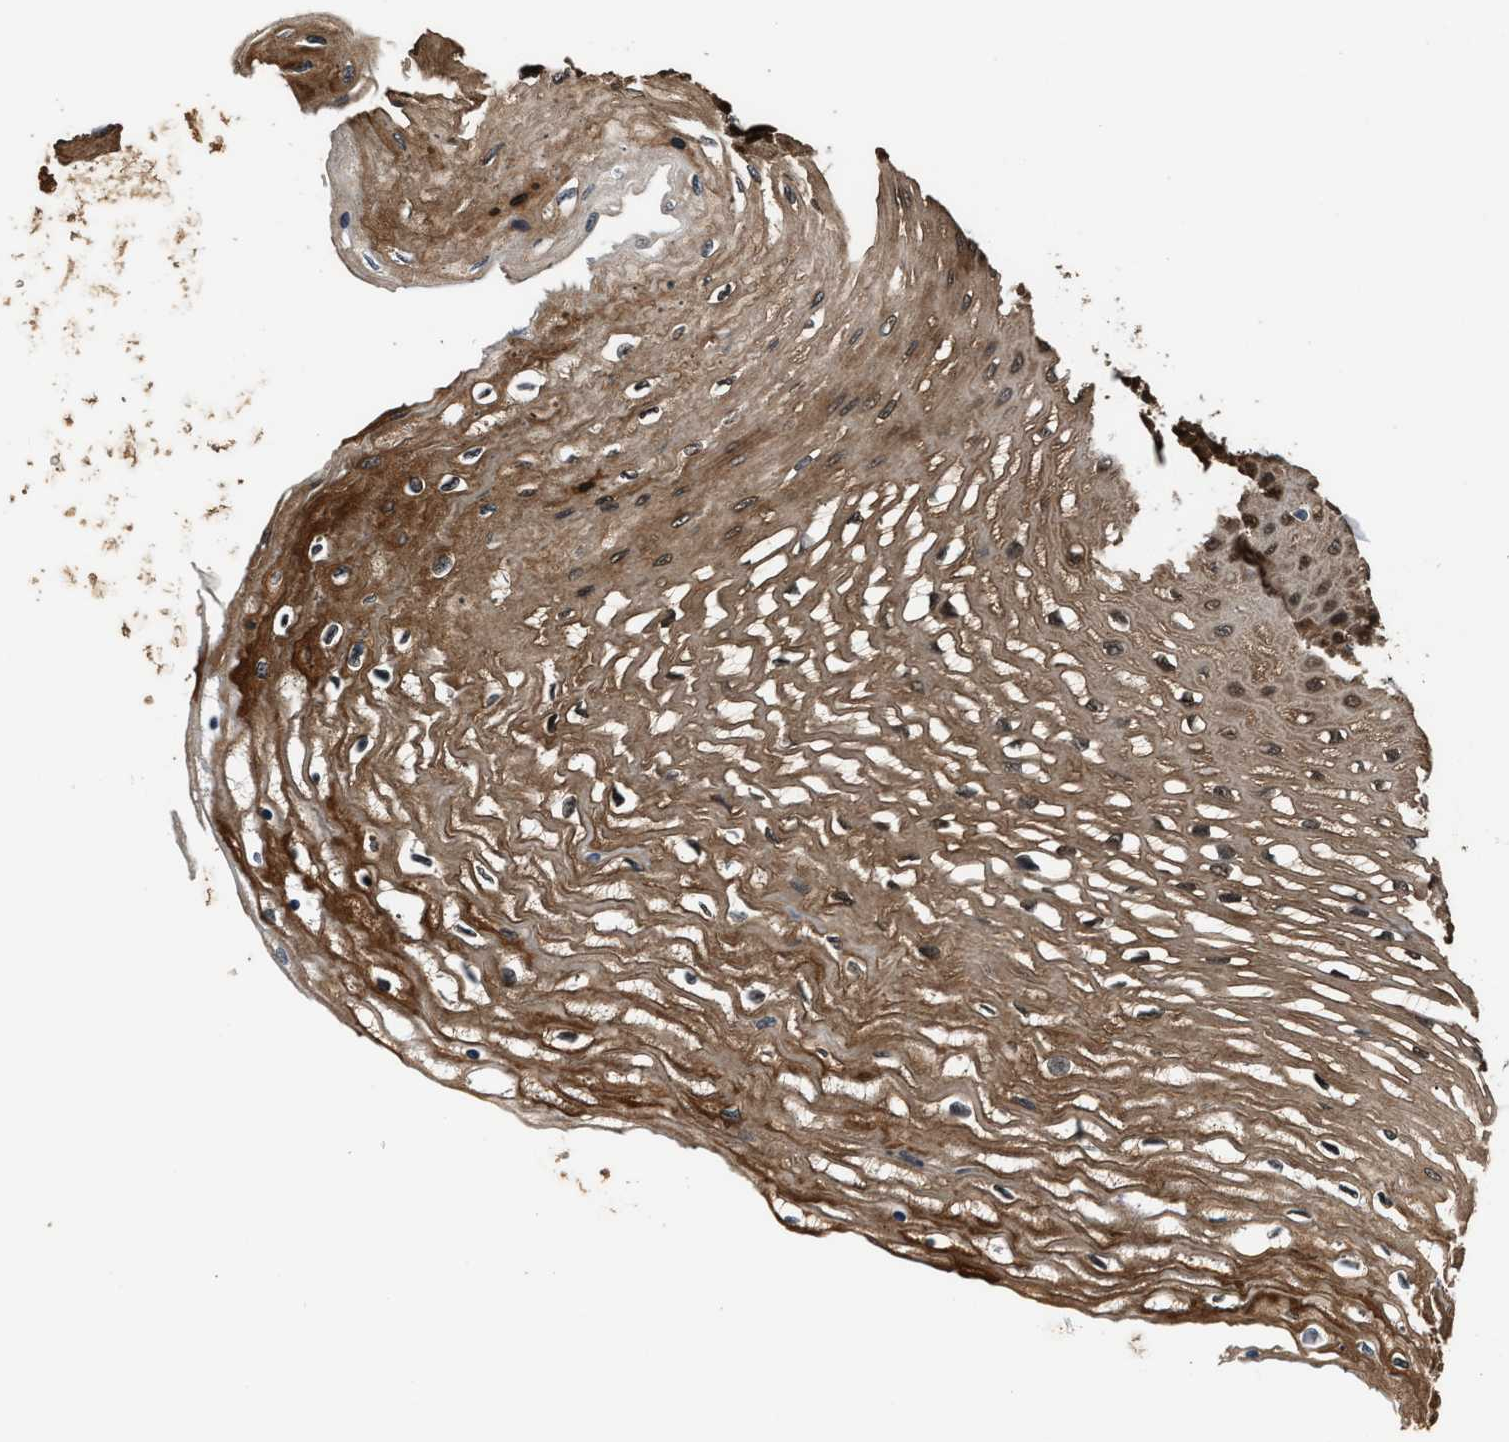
{"staining": {"intensity": "moderate", "quantity": ">75%", "location": "cytoplasmic/membranous,nuclear"}, "tissue": "esophagus", "cell_type": "Squamous epithelial cells", "image_type": "normal", "snomed": [{"axis": "morphology", "description": "Normal tissue, NOS"}, {"axis": "topography", "description": "Esophagus"}], "caption": "Immunohistochemical staining of unremarkable human esophagus displays medium levels of moderate cytoplasmic/membranous,nuclear expression in approximately >75% of squamous epithelial cells.", "gene": "GSTP1", "patient": {"sex": "female", "age": 72}}